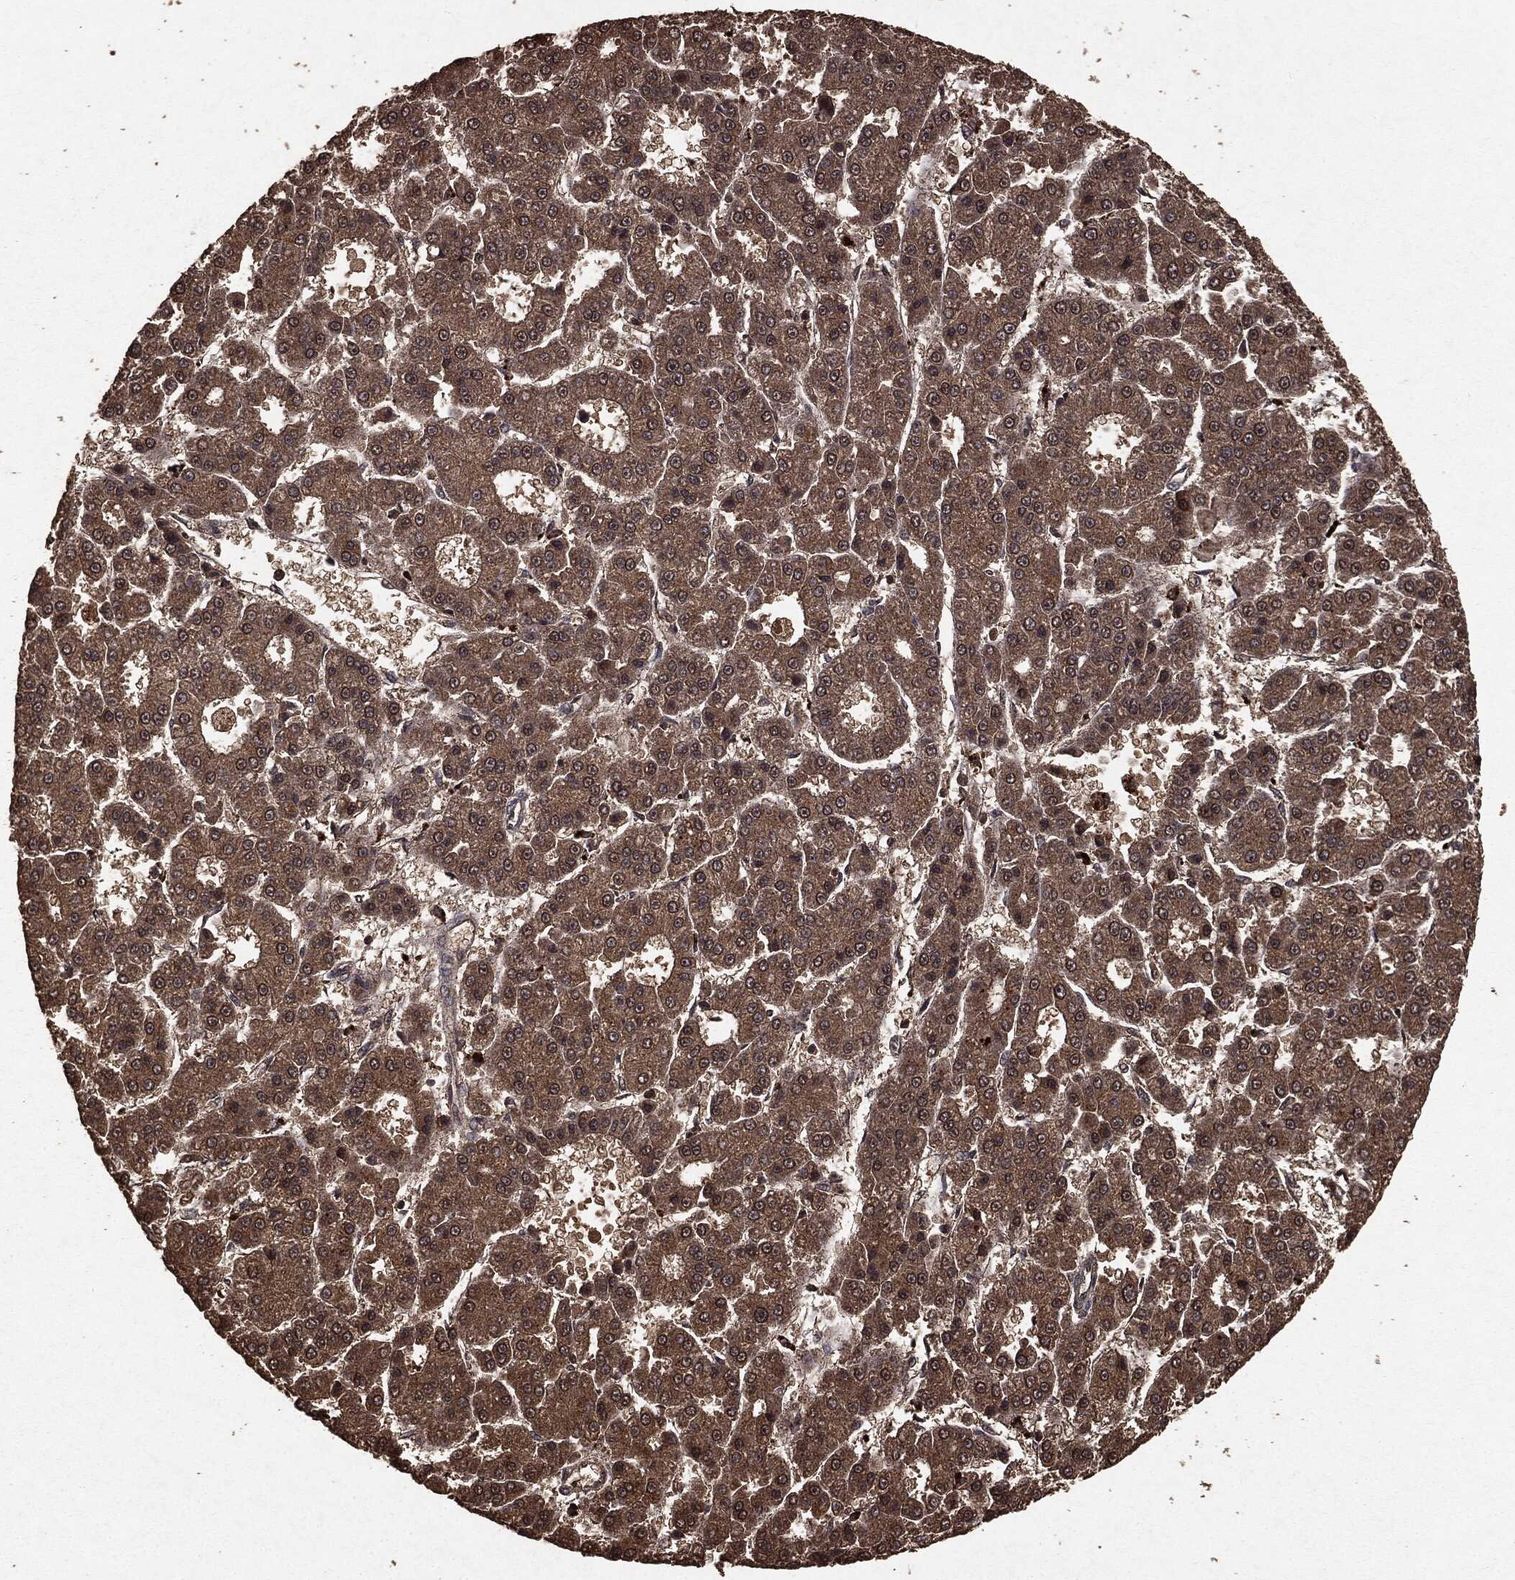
{"staining": {"intensity": "moderate", "quantity": ">75%", "location": "cytoplasmic/membranous"}, "tissue": "liver cancer", "cell_type": "Tumor cells", "image_type": "cancer", "snomed": [{"axis": "morphology", "description": "Carcinoma, Hepatocellular, NOS"}, {"axis": "topography", "description": "Liver"}], "caption": "A high-resolution photomicrograph shows immunohistochemistry staining of hepatocellular carcinoma (liver), which reveals moderate cytoplasmic/membranous positivity in approximately >75% of tumor cells.", "gene": "NME1", "patient": {"sex": "male", "age": 70}}